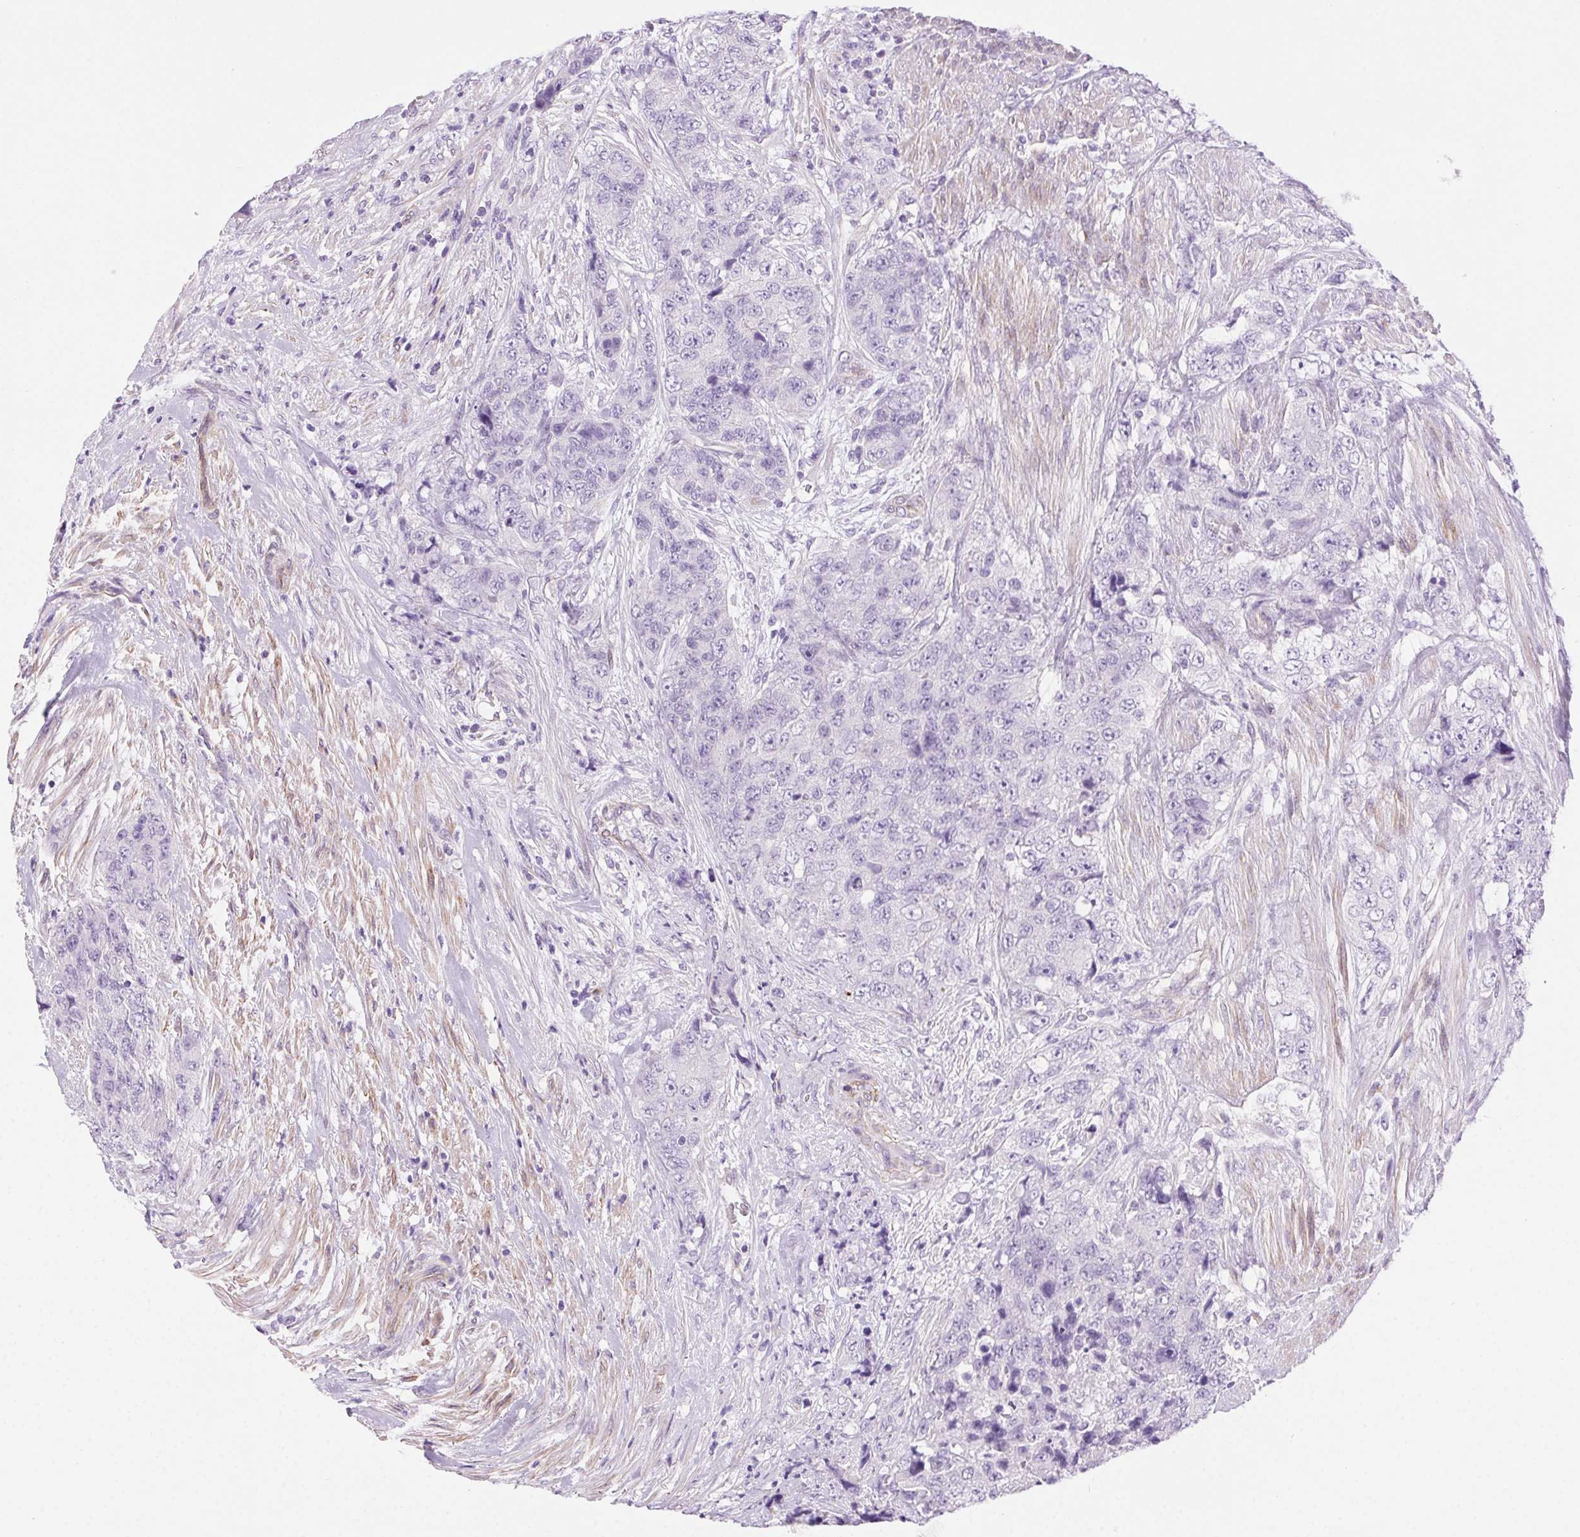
{"staining": {"intensity": "negative", "quantity": "none", "location": "none"}, "tissue": "urothelial cancer", "cell_type": "Tumor cells", "image_type": "cancer", "snomed": [{"axis": "morphology", "description": "Urothelial carcinoma, High grade"}, {"axis": "topography", "description": "Urinary bladder"}], "caption": "DAB immunohistochemical staining of high-grade urothelial carcinoma exhibits no significant positivity in tumor cells.", "gene": "SHCBP1L", "patient": {"sex": "female", "age": 78}}